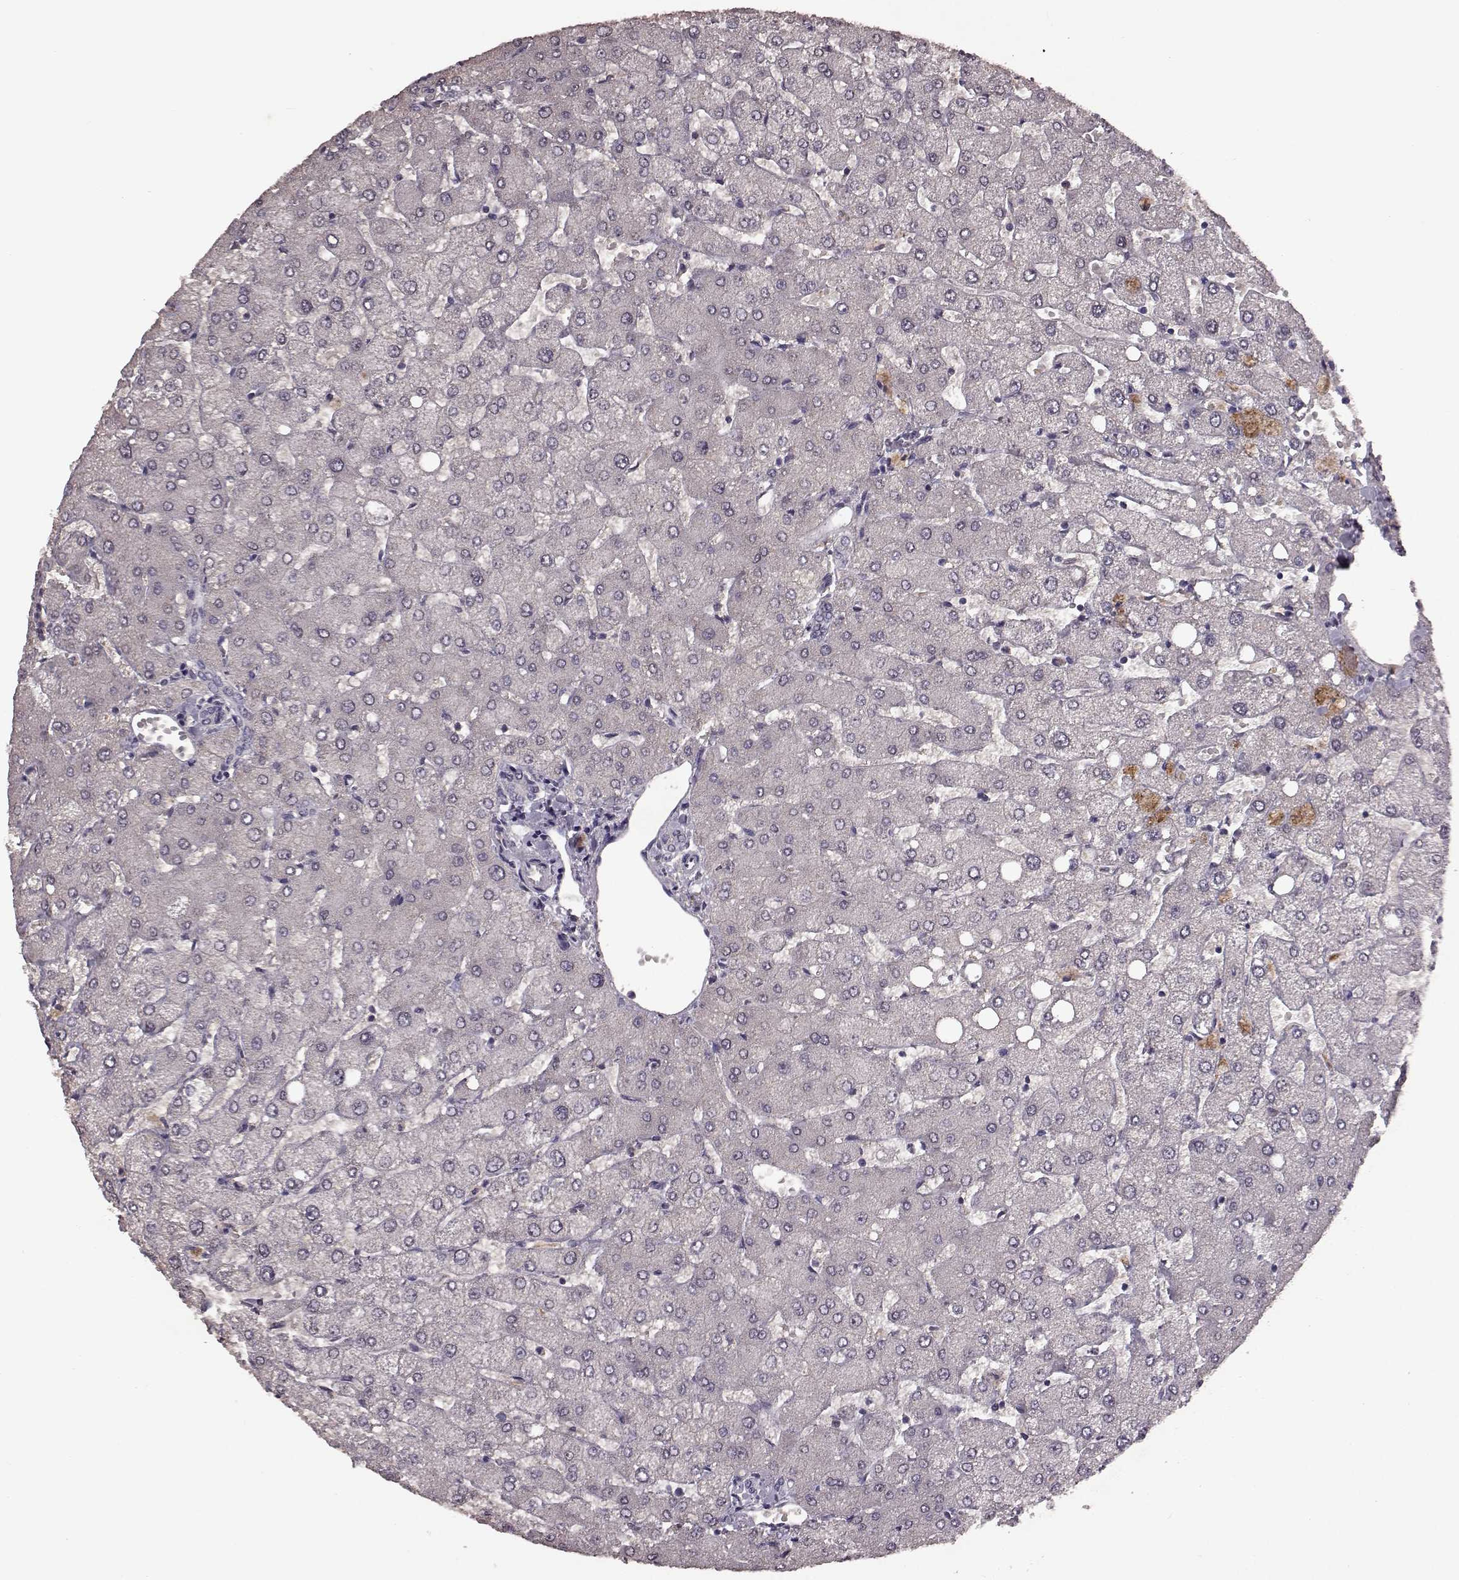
{"staining": {"intensity": "negative", "quantity": "none", "location": "none"}, "tissue": "liver", "cell_type": "Cholangiocytes", "image_type": "normal", "snomed": [{"axis": "morphology", "description": "Normal tissue, NOS"}, {"axis": "topography", "description": "Liver"}], "caption": "The image reveals no staining of cholangiocytes in benign liver.", "gene": "FRRS1L", "patient": {"sex": "female", "age": 54}}